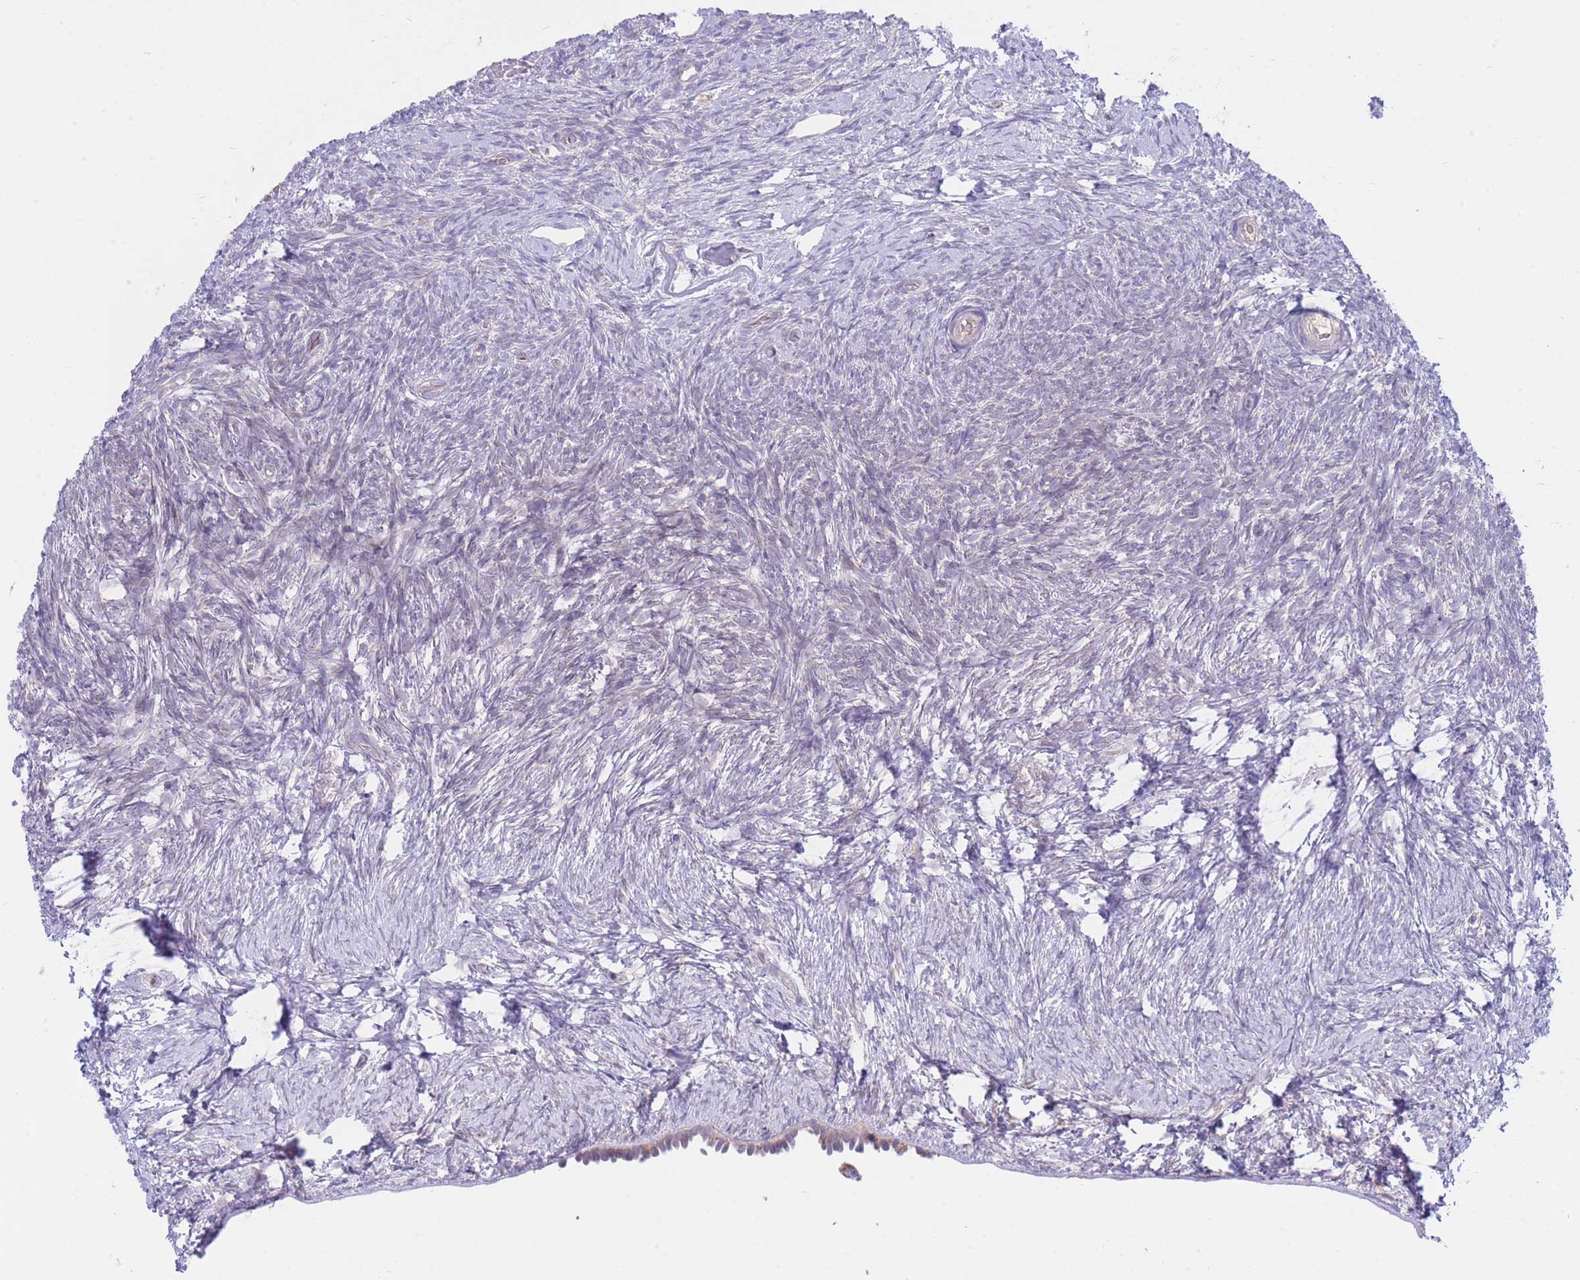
{"staining": {"intensity": "negative", "quantity": "none", "location": "none"}, "tissue": "ovary", "cell_type": "Ovarian stroma cells", "image_type": "normal", "snomed": [{"axis": "morphology", "description": "Normal tissue, NOS"}, {"axis": "topography", "description": "Ovary"}], "caption": "Immunohistochemical staining of benign human ovary reveals no significant expression in ovarian stroma cells.", "gene": "NANP", "patient": {"sex": "female", "age": 39}}